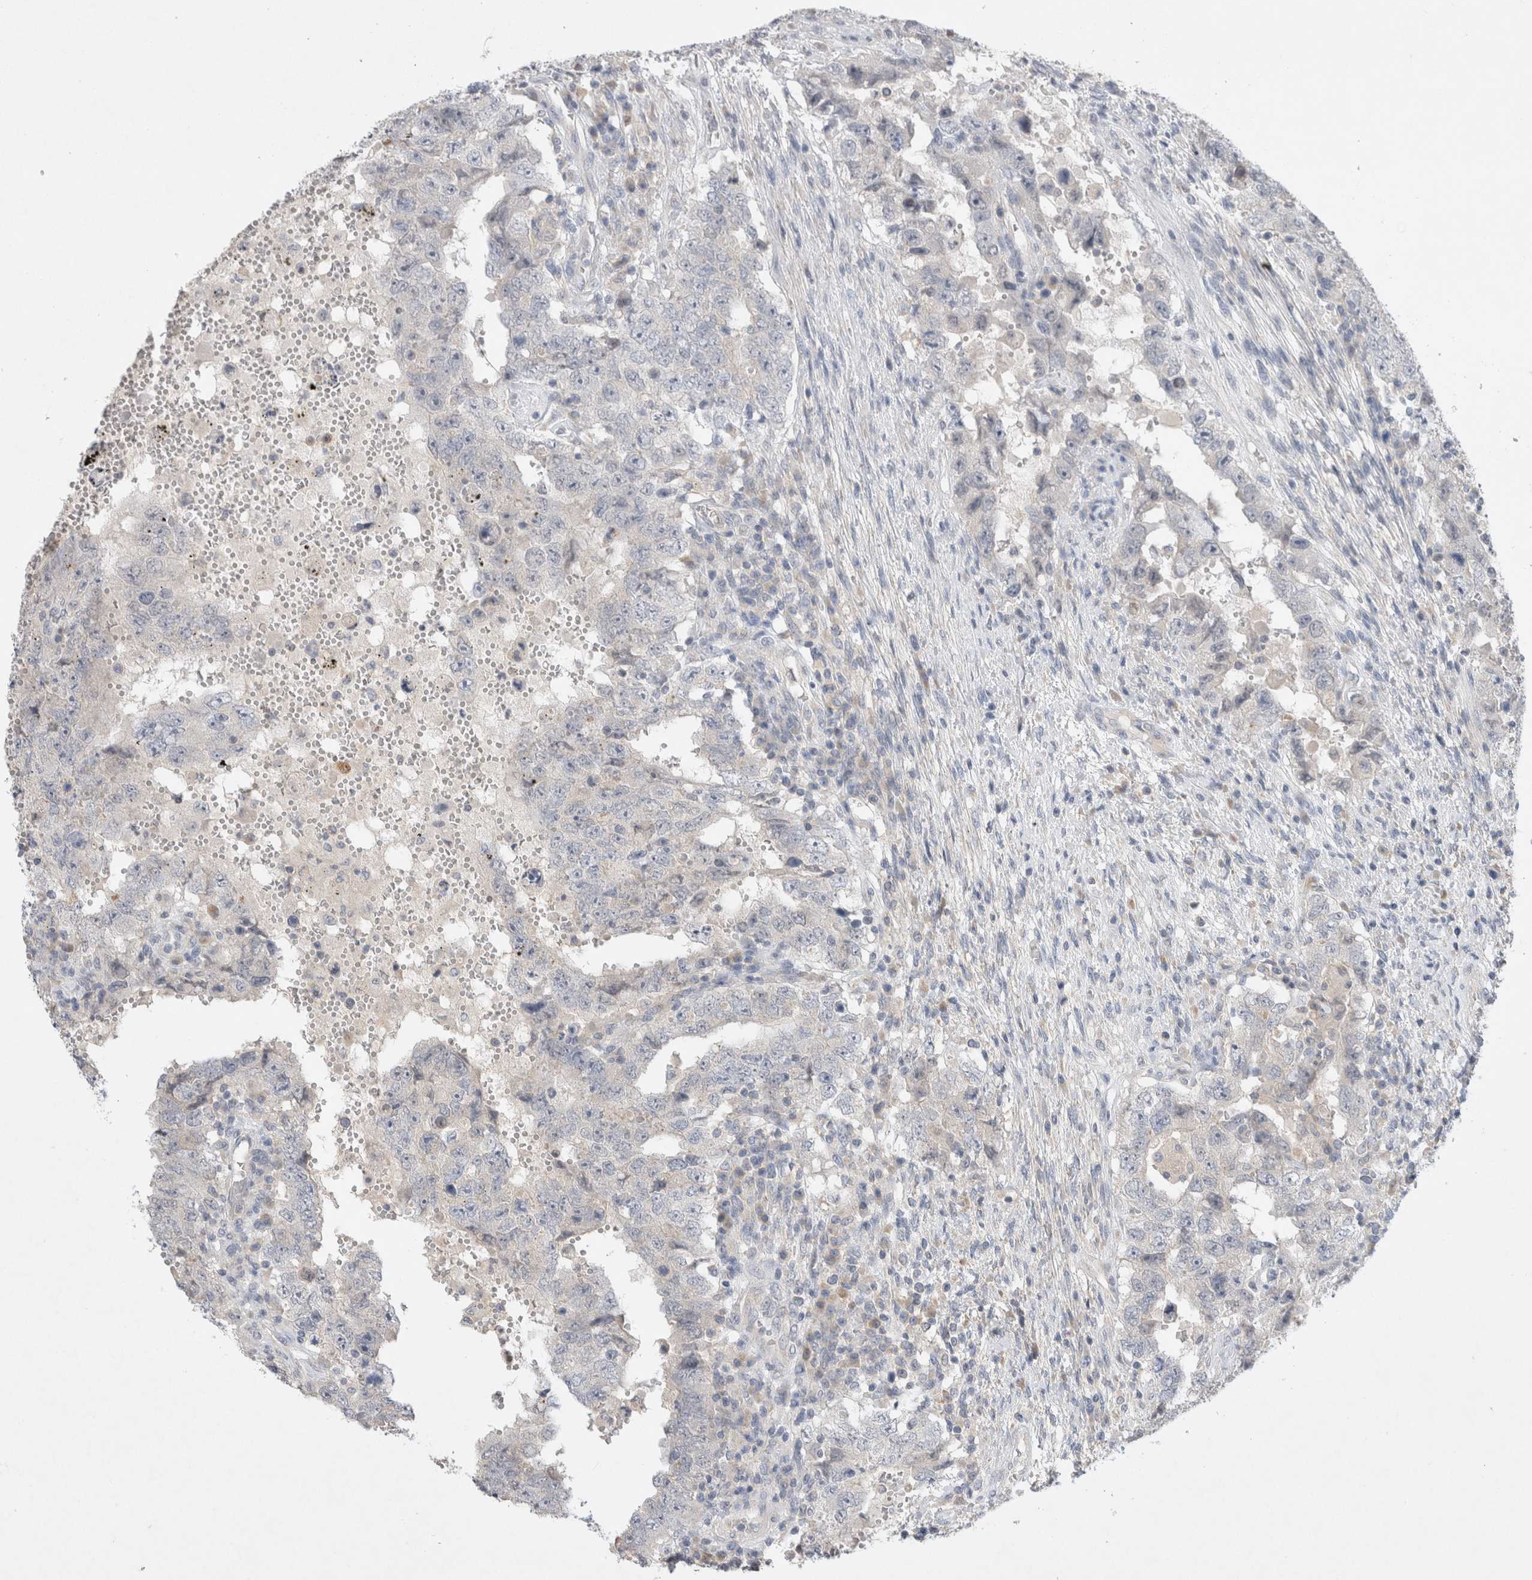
{"staining": {"intensity": "negative", "quantity": "none", "location": "none"}, "tissue": "testis cancer", "cell_type": "Tumor cells", "image_type": "cancer", "snomed": [{"axis": "morphology", "description": "Carcinoma, Embryonal, NOS"}, {"axis": "topography", "description": "Testis"}], "caption": "This is a image of IHC staining of testis cancer (embryonal carcinoma), which shows no staining in tumor cells.", "gene": "GAS1", "patient": {"sex": "male", "age": 26}}